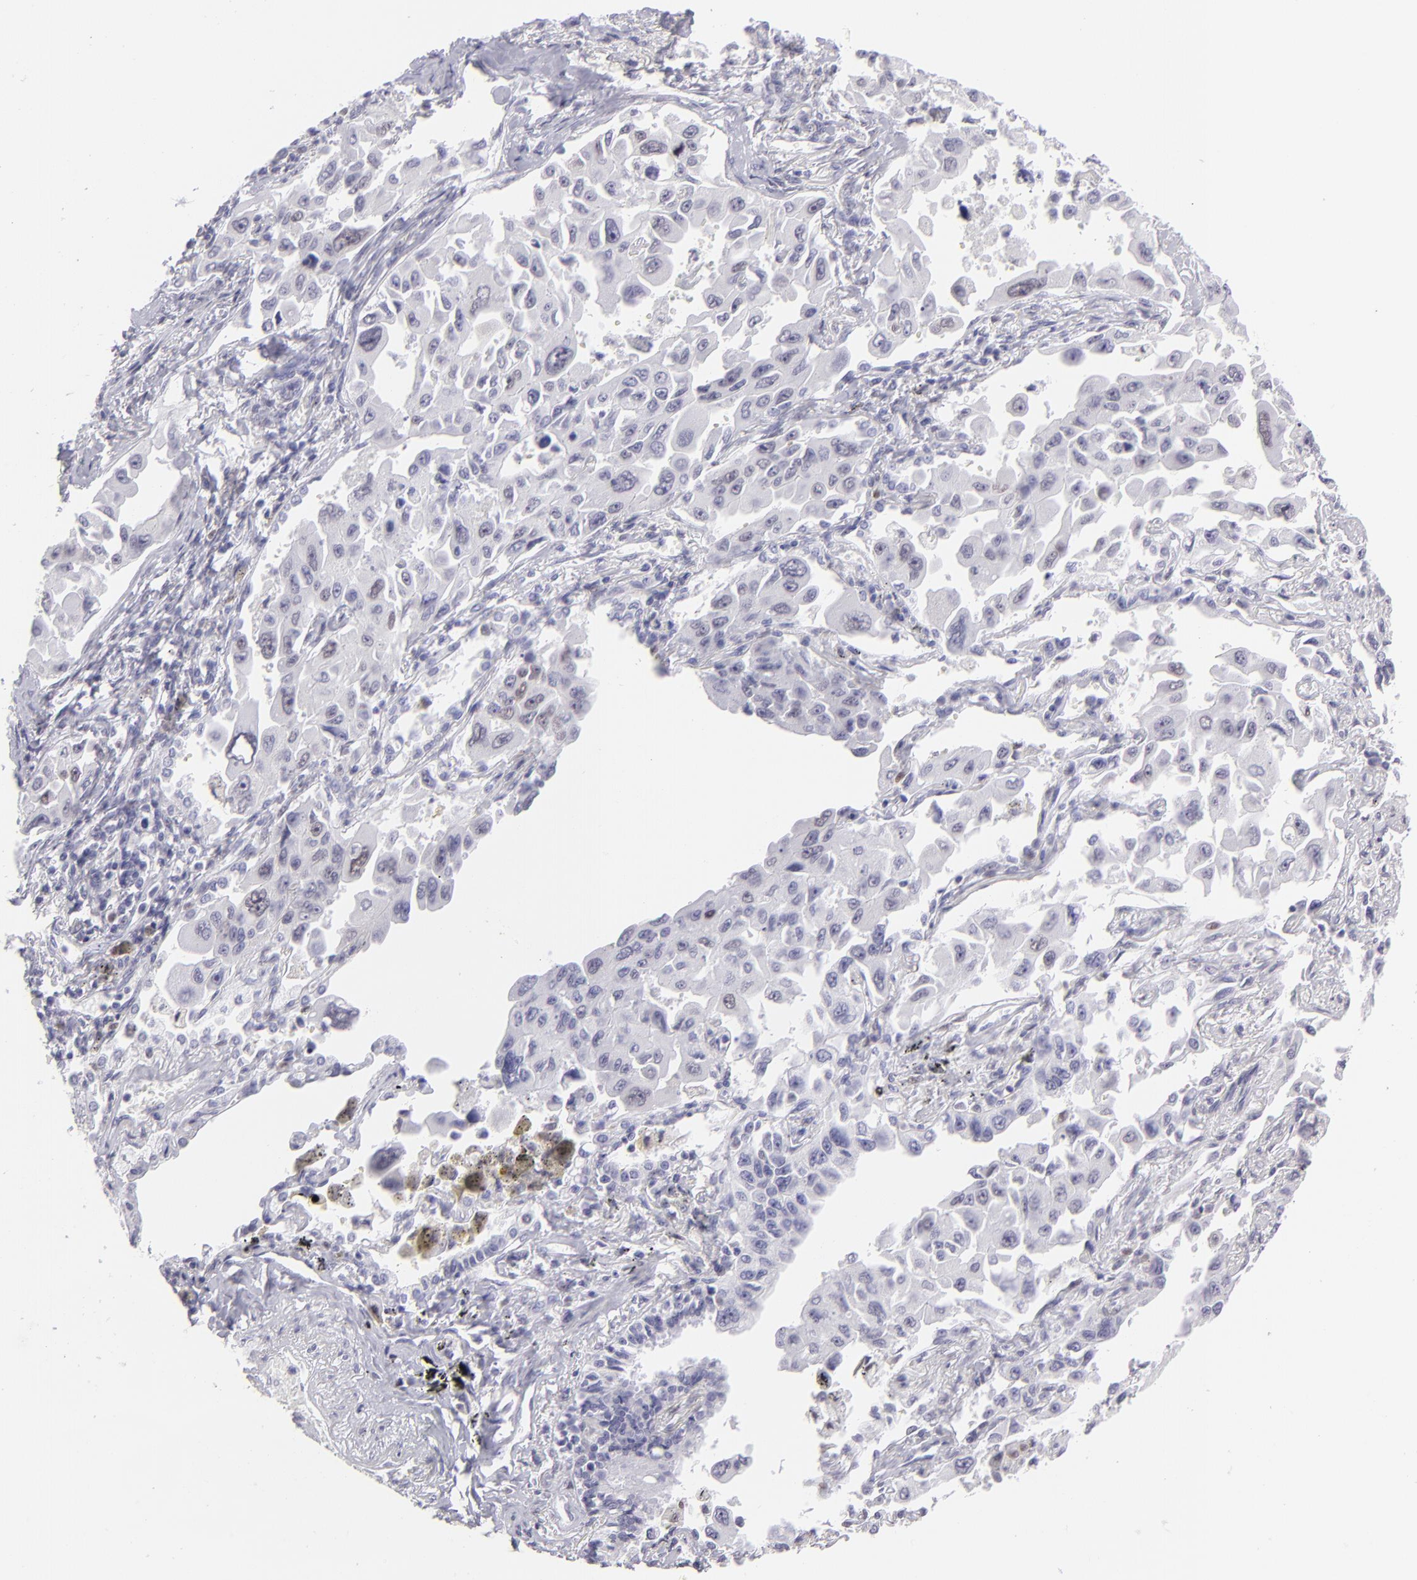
{"staining": {"intensity": "negative", "quantity": "none", "location": "none"}, "tissue": "lung cancer", "cell_type": "Tumor cells", "image_type": "cancer", "snomed": [{"axis": "morphology", "description": "Adenocarcinoma, NOS"}, {"axis": "topography", "description": "Lung"}], "caption": "High power microscopy micrograph of an immunohistochemistry (IHC) micrograph of lung adenocarcinoma, revealing no significant positivity in tumor cells.", "gene": "MITF", "patient": {"sex": "male", "age": 64}}